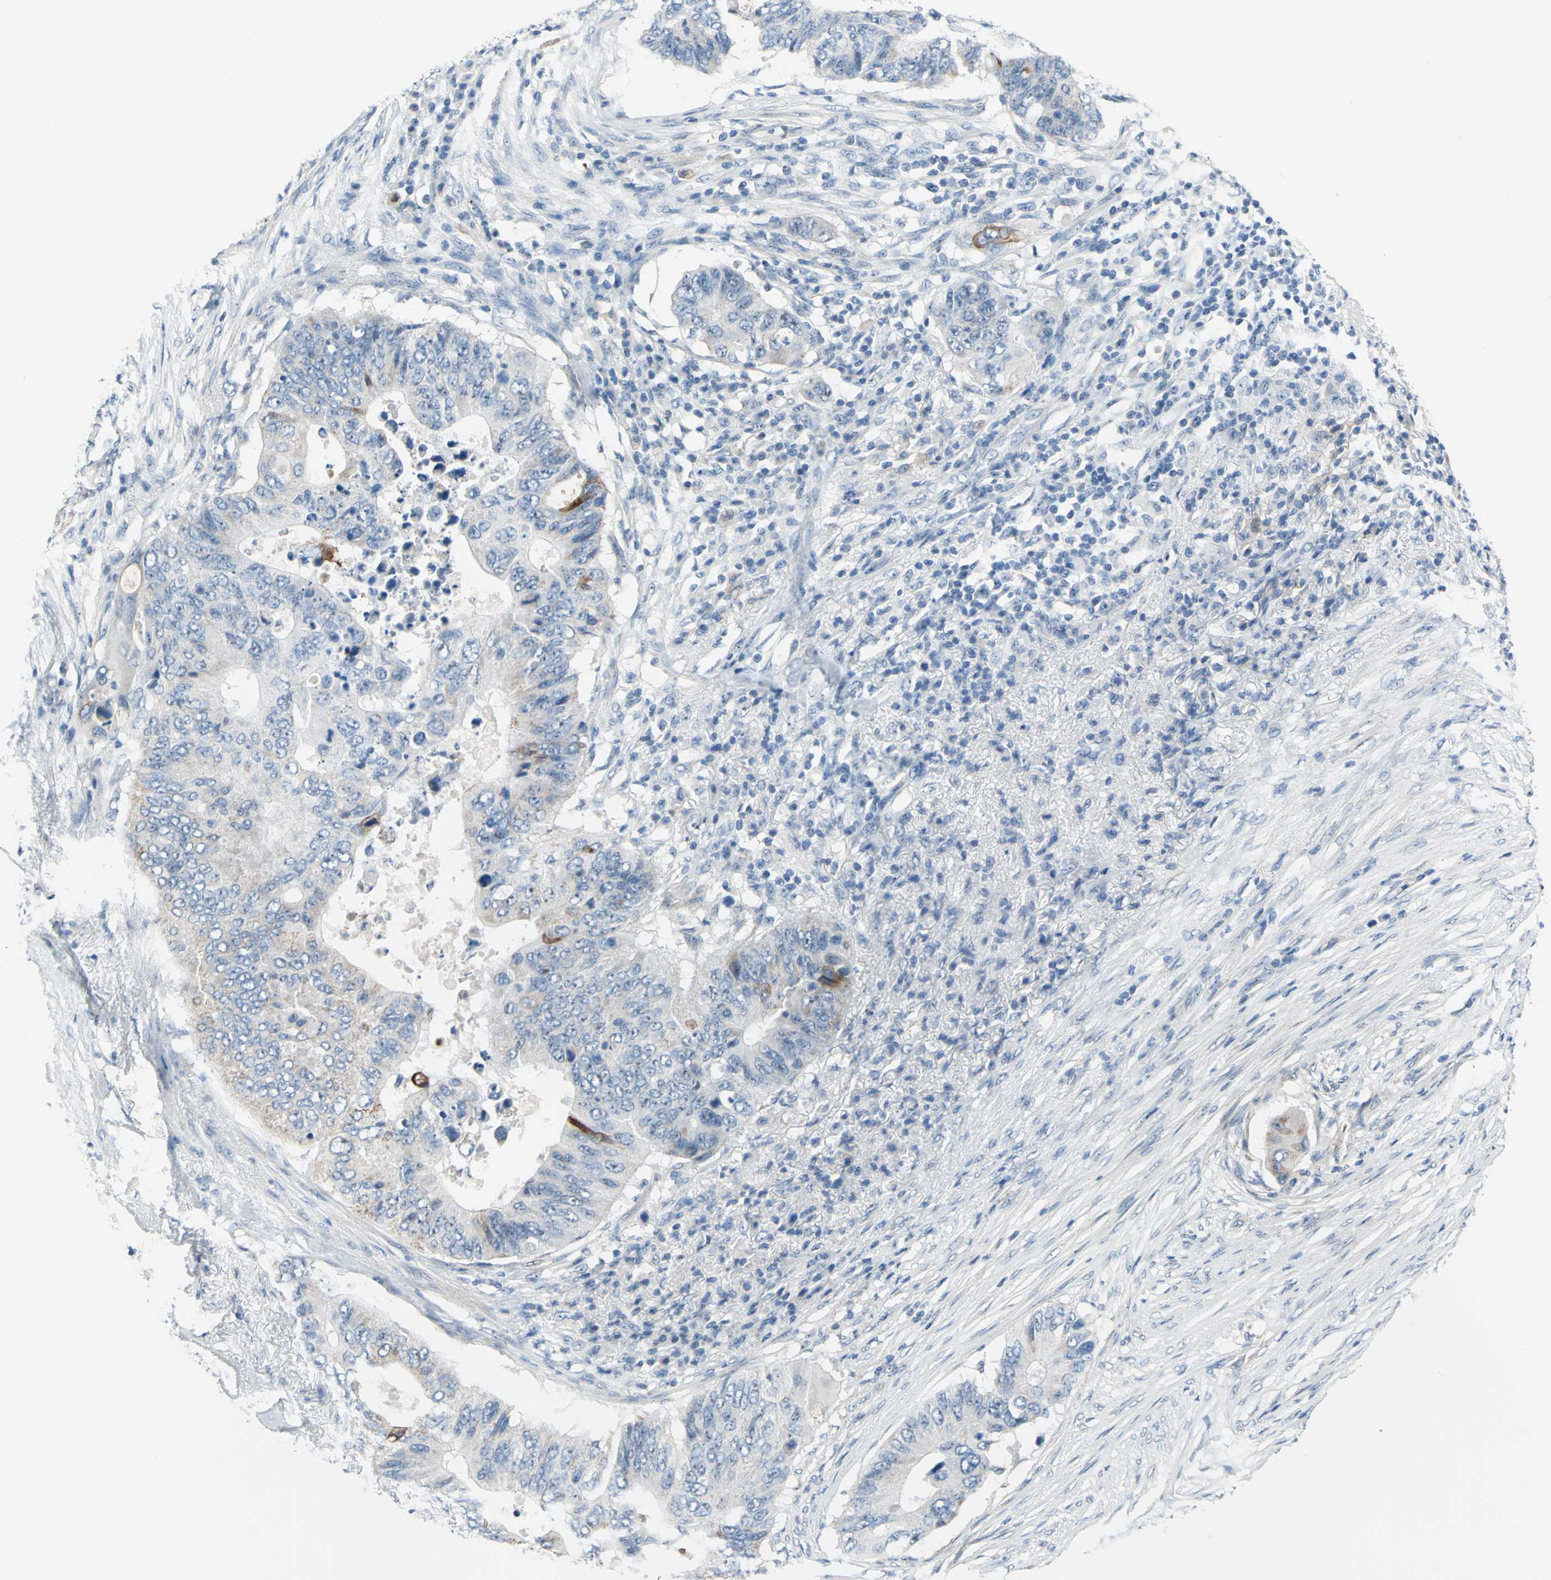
{"staining": {"intensity": "strong", "quantity": "<25%", "location": "cytoplasmic/membranous"}, "tissue": "colorectal cancer", "cell_type": "Tumor cells", "image_type": "cancer", "snomed": [{"axis": "morphology", "description": "Adenocarcinoma, NOS"}, {"axis": "topography", "description": "Colon"}], "caption": "Protein staining of colorectal adenocarcinoma tissue demonstrates strong cytoplasmic/membranous expression in approximately <25% of tumor cells. The protein of interest is shown in brown color, while the nuclei are stained blue.", "gene": "MUC4", "patient": {"sex": "male", "age": 71}}